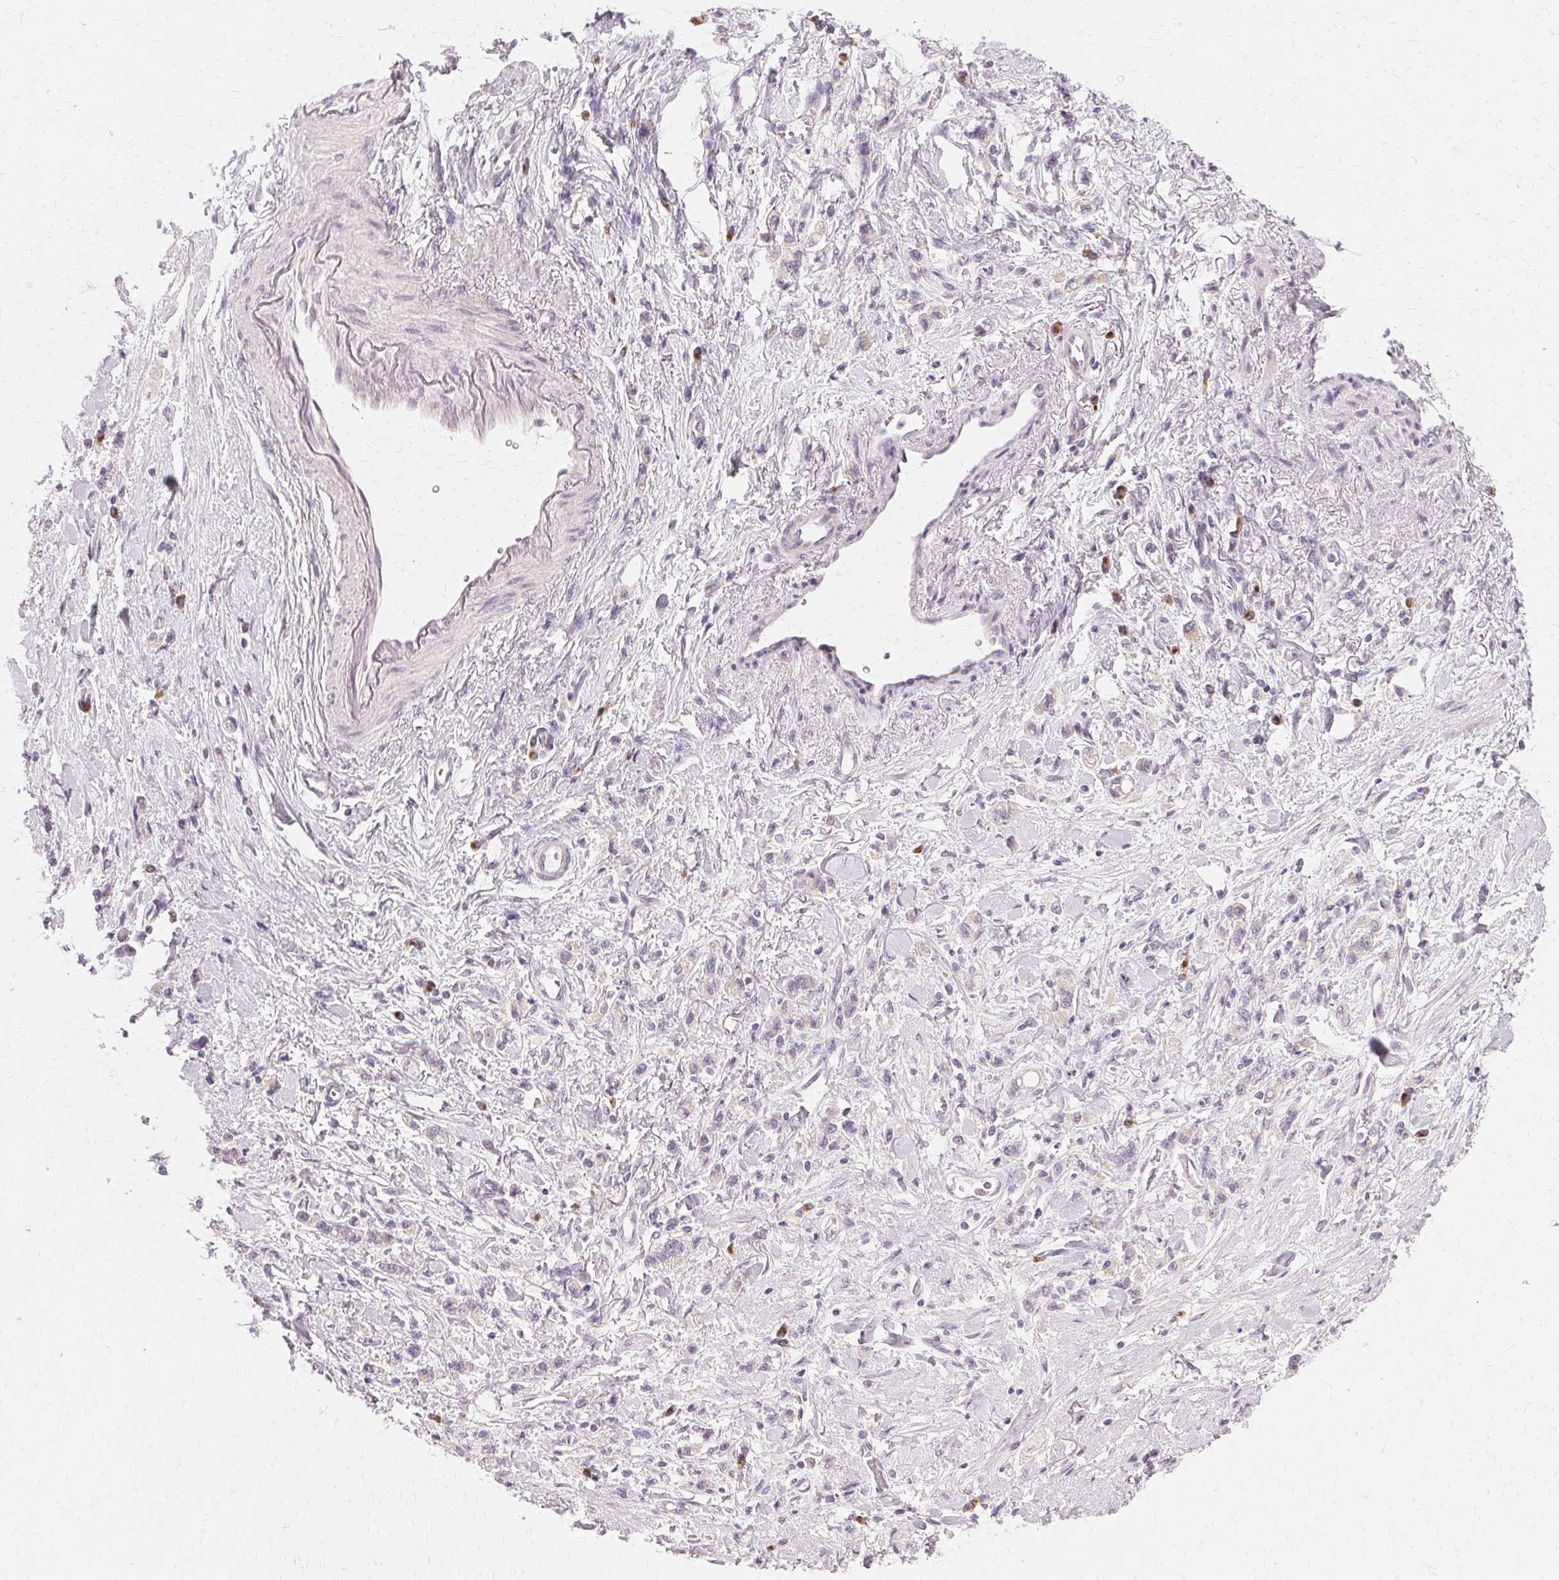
{"staining": {"intensity": "negative", "quantity": "none", "location": "none"}, "tissue": "stomach cancer", "cell_type": "Tumor cells", "image_type": "cancer", "snomed": [{"axis": "morphology", "description": "Adenocarcinoma, NOS"}, {"axis": "topography", "description": "Stomach"}], "caption": "There is no significant positivity in tumor cells of stomach cancer.", "gene": "FCRL3", "patient": {"sex": "male", "age": 77}}